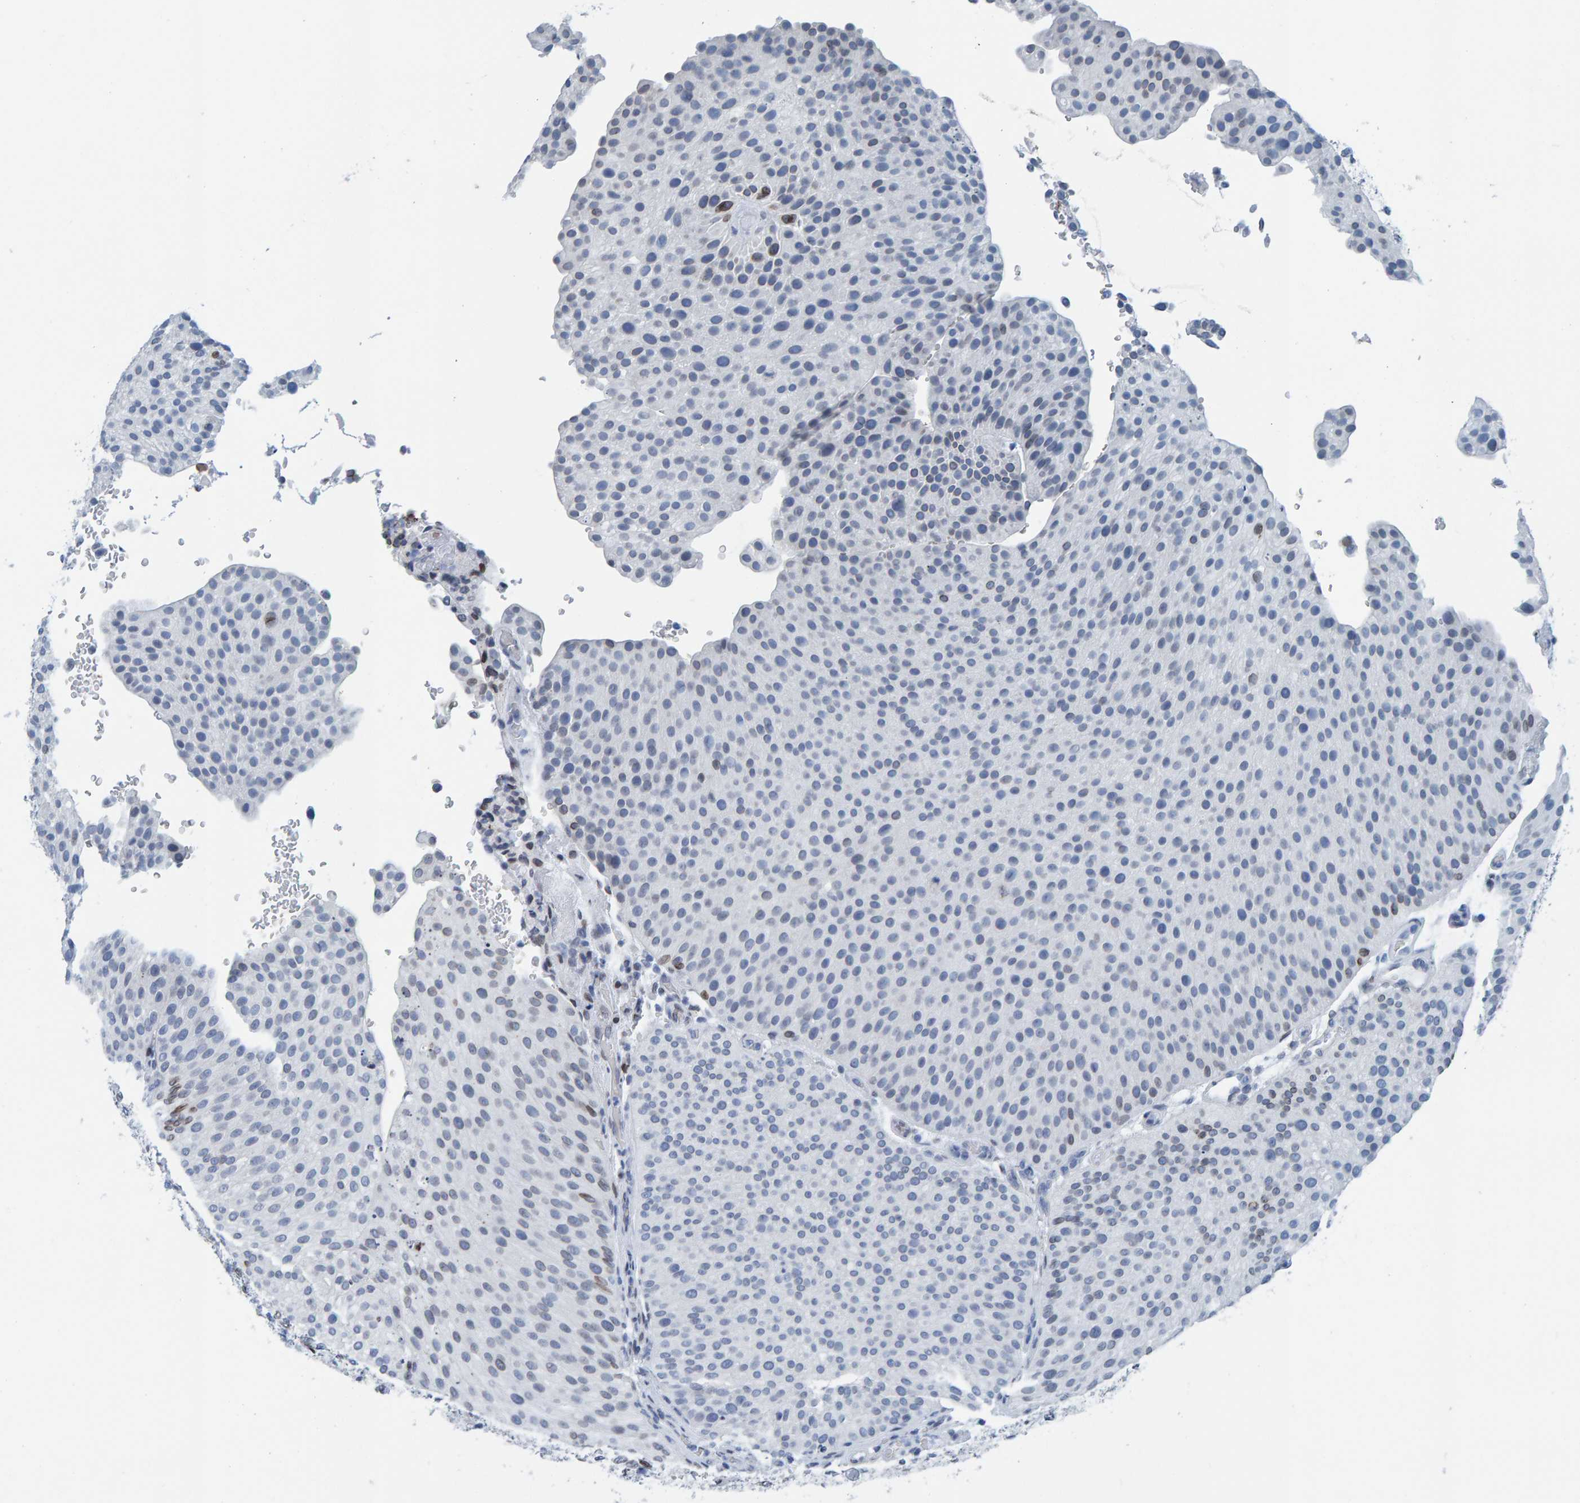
{"staining": {"intensity": "negative", "quantity": "none", "location": "none"}, "tissue": "urothelial cancer", "cell_type": "Tumor cells", "image_type": "cancer", "snomed": [{"axis": "morphology", "description": "Urothelial carcinoma, Low grade"}, {"axis": "topography", "description": "Smooth muscle"}, {"axis": "topography", "description": "Urinary bladder"}], "caption": "Immunohistochemistry (IHC) histopathology image of neoplastic tissue: human urothelial cancer stained with DAB demonstrates no significant protein positivity in tumor cells.", "gene": "LMNB2", "patient": {"sex": "male", "age": 60}}